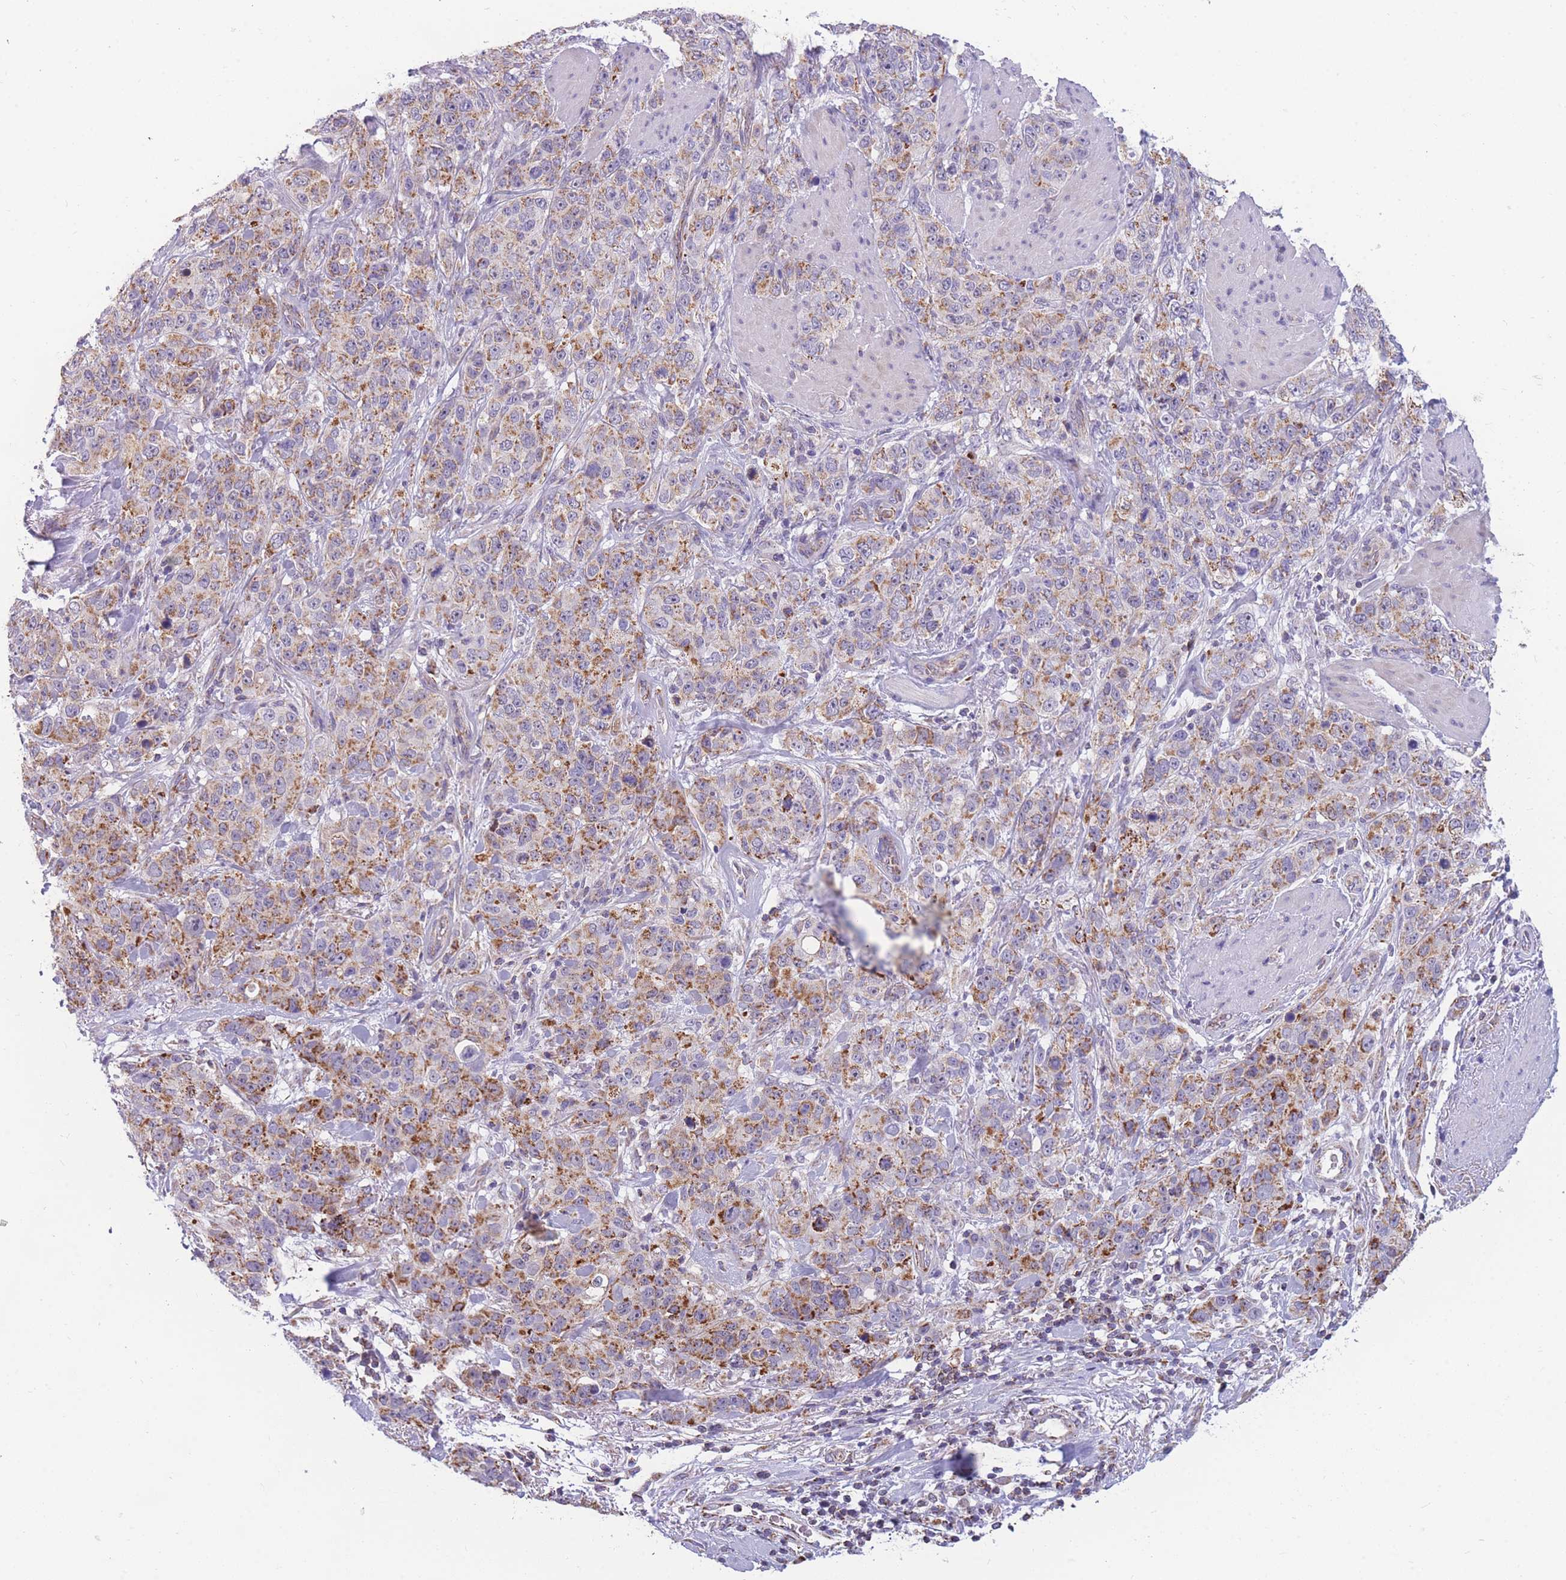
{"staining": {"intensity": "moderate", "quantity": "25%-75%", "location": "cytoplasmic/membranous"}, "tissue": "stomach cancer", "cell_type": "Tumor cells", "image_type": "cancer", "snomed": [{"axis": "morphology", "description": "Adenocarcinoma, NOS"}, {"axis": "topography", "description": "Stomach"}], "caption": "Tumor cells demonstrate medium levels of moderate cytoplasmic/membranous staining in approximately 25%-75% of cells in human stomach cancer. The staining was performed using DAB (3,3'-diaminobenzidine) to visualize the protein expression in brown, while the nuclei were stained in blue with hematoxylin (Magnification: 20x).", "gene": "DDX49", "patient": {"sex": "male", "age": 48}}